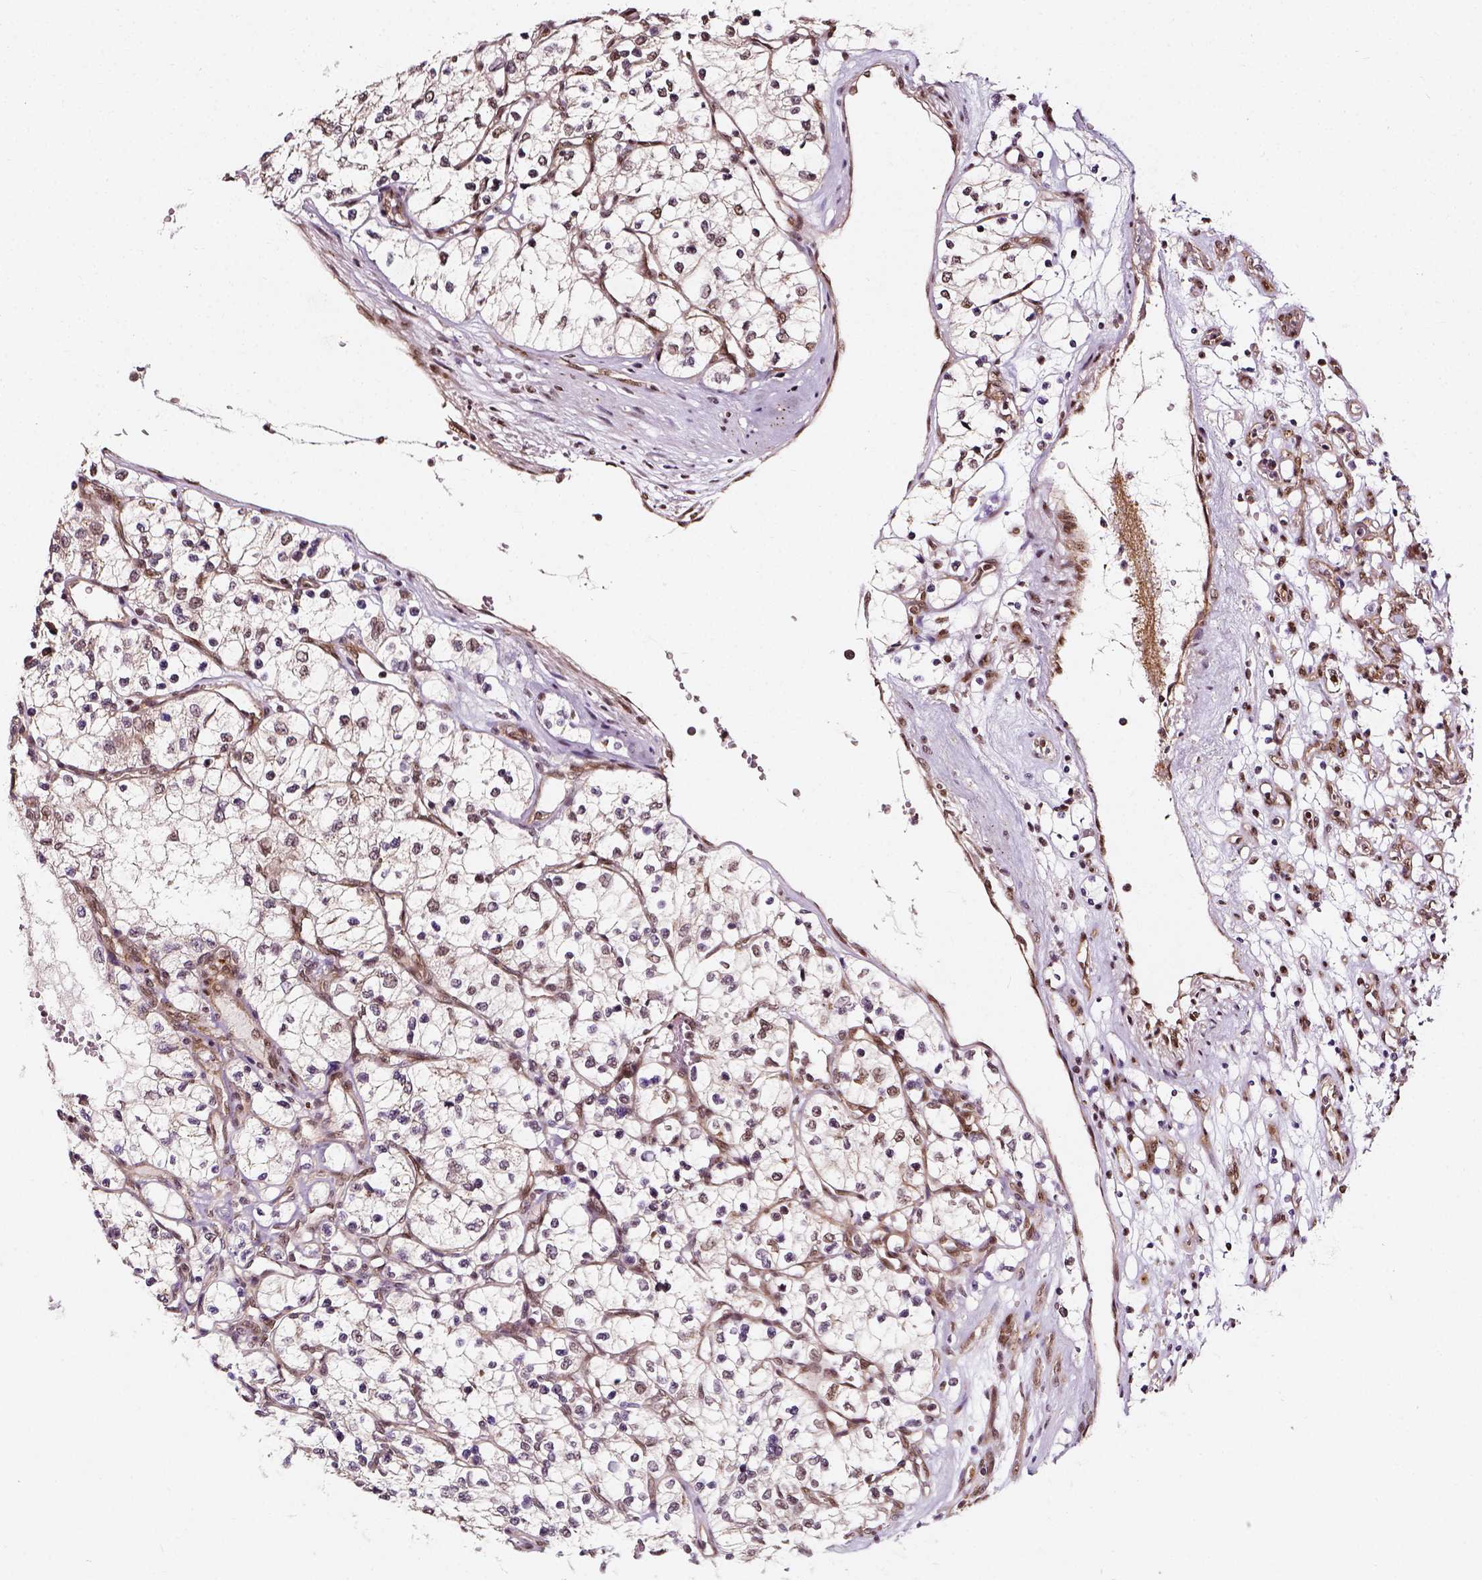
{"staining": {"intensity": "moderate", "quantity": "<25%", "location": "nuclear"}, "tissue": "renal cancer", "cell_type": "Tumor cells", "image_type": "cancer", "snomed": [{"axis": "morphology", "description": "Adenocarcinoma, NOS"}, {"axis": "topography", "description": "Kidney"}], "caption": "High-power microscopy captured an immunohistochemistry image of renal adenocarcinoma, revealing moderate nuclear positivity in approximately <25% of tumor cells.", "gene": "NACC1", "patient": {"sex": "female", "age": 69}}